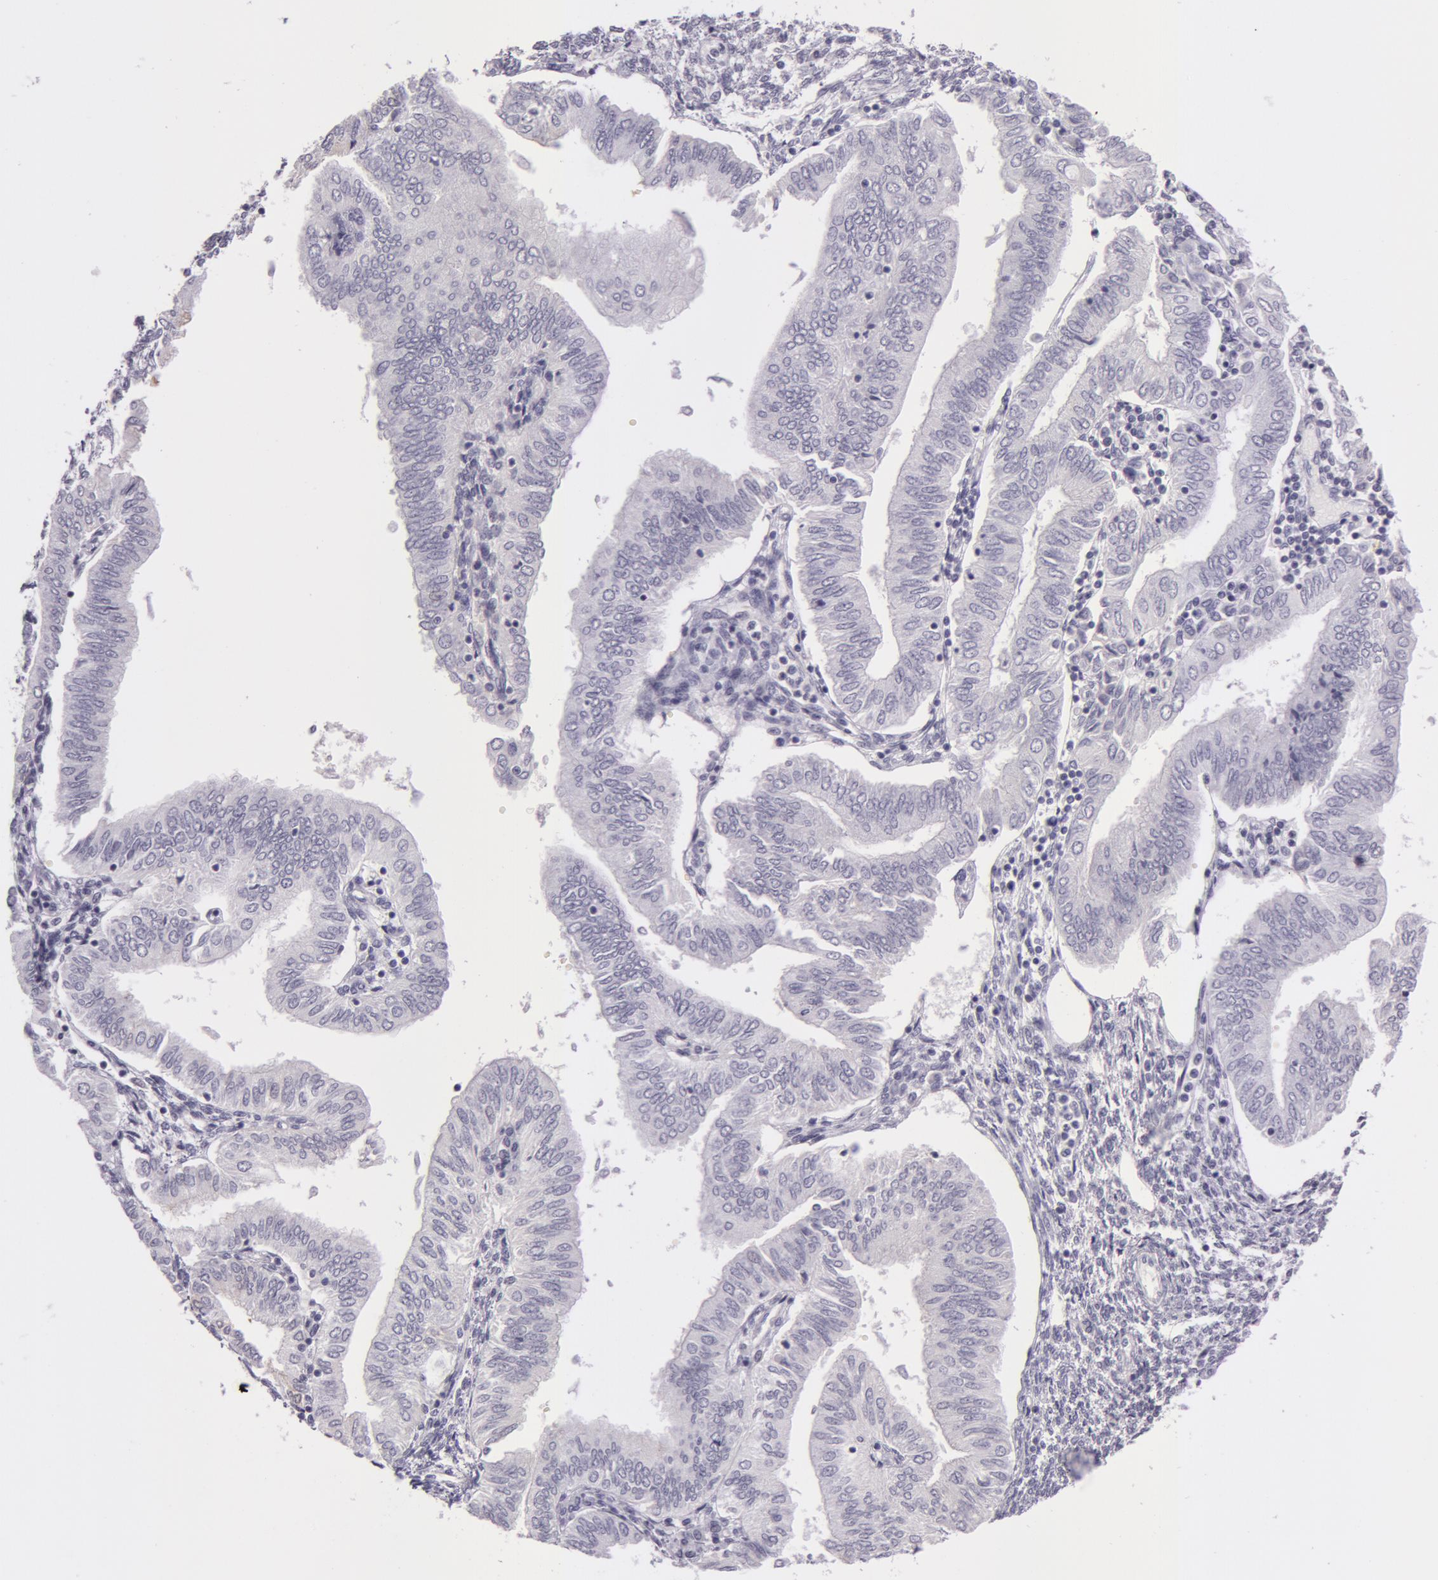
{"staining": {"intensity": "negative", "quantity": "none", "location": "none"}, "tissue": "endometrial cancer", "cell_type": "Tumor cells", "image_type": "cancer", "snomed": [{"axis": "morphology", "description": "Adenocarcinoma, NOS"}, {"axis": "topography", "description": "Endometrium"}], "caption": "Histopathology image shows no significant protein positivity in tumor cells of endometrial cancer. (DAB (3,3'-diaminobenzidine) IHC visualized using brightfield microscopy, high magnification).", "gene": "CKB", "patient": {"sex": "female", "age": 51}}